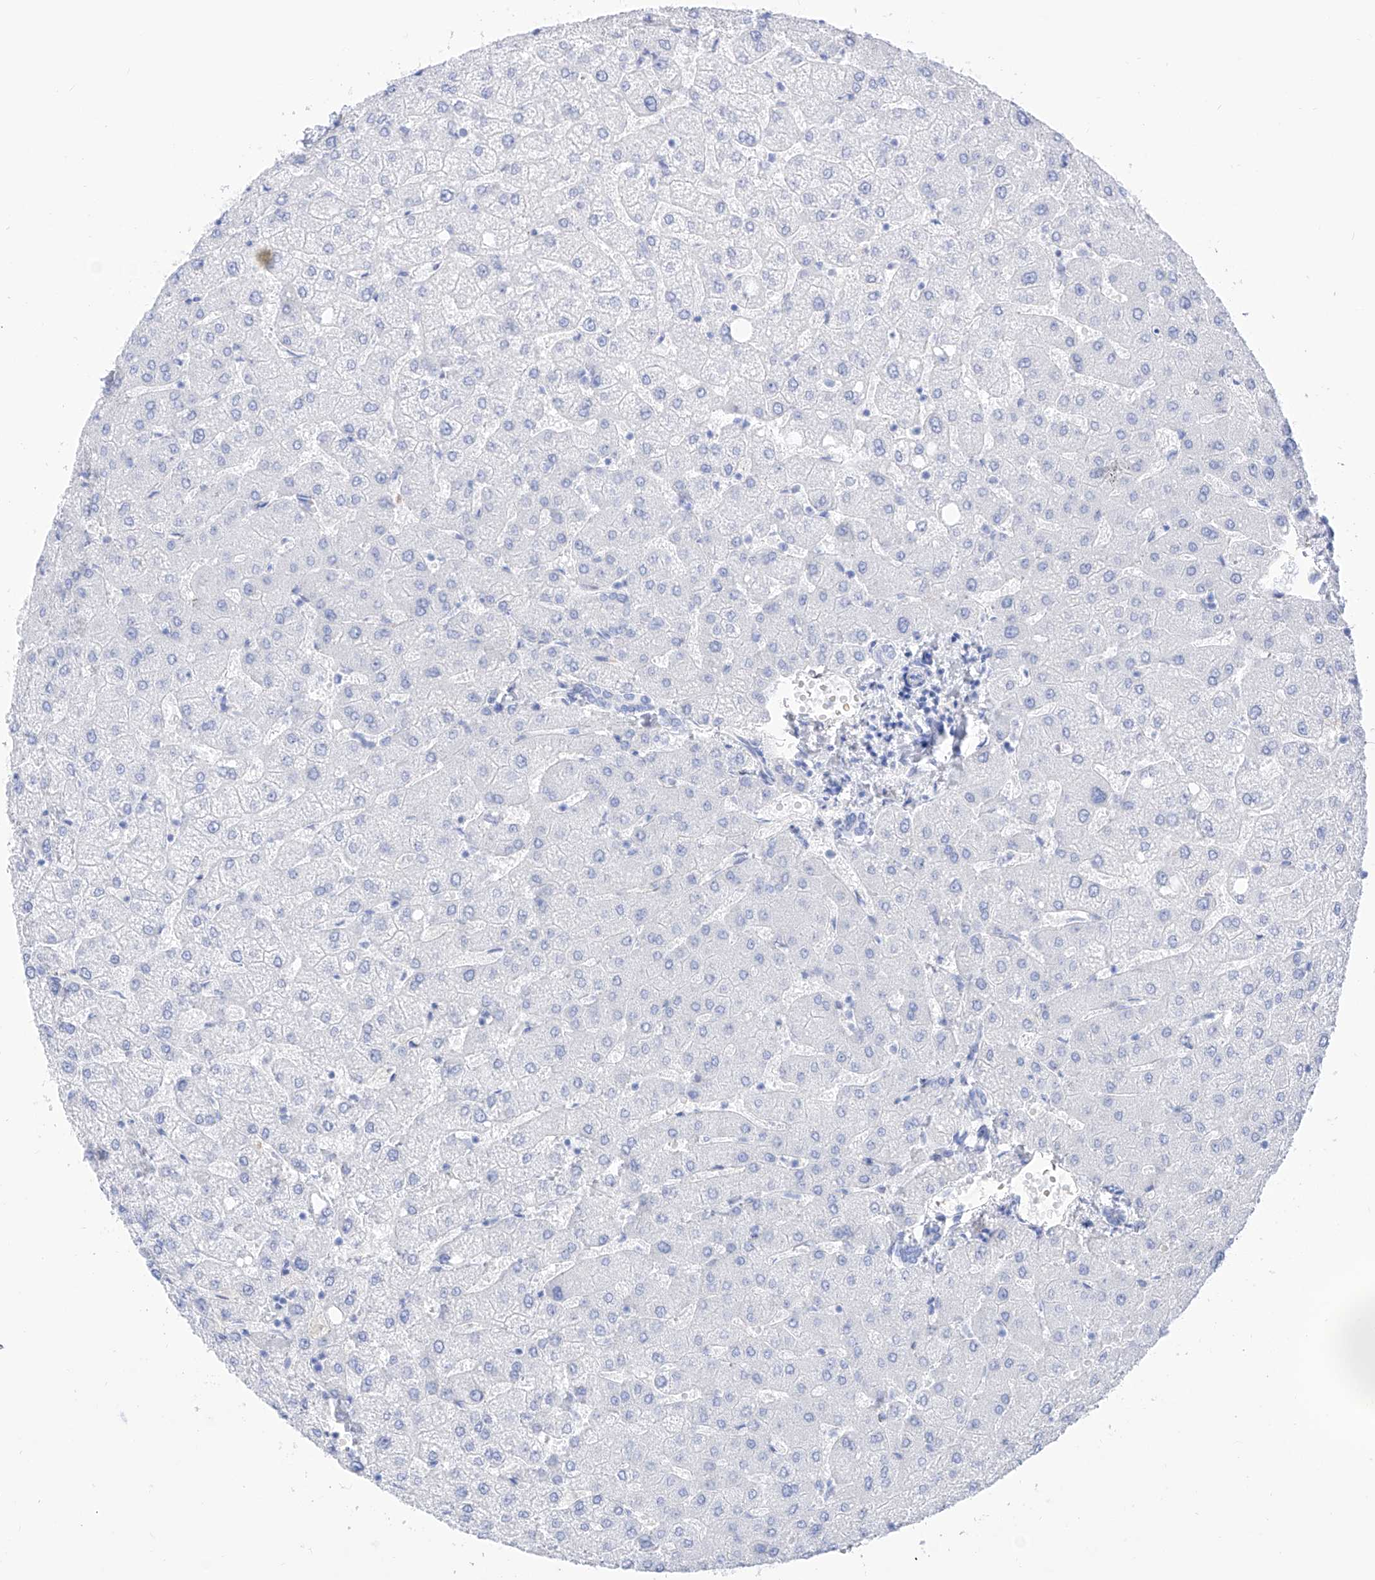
{"staining": {"intensity": "negative", "quantity": "none", "location": "none"}, "tissue": "liver", "cell_type": "Cholangiocytes", "image_type": "normal", "snomed": [{"axis": "morphology", "description": "Normal tissue, NOS"}, {"axis": "topography", "description": "Liver"}], "caption": "The immunohistochemistry (IHC) micrograph has no significant positivity in cholangiocytes of liver.", "gene": "TRPC7", "patient": {"sex": "female", "age": 54}}